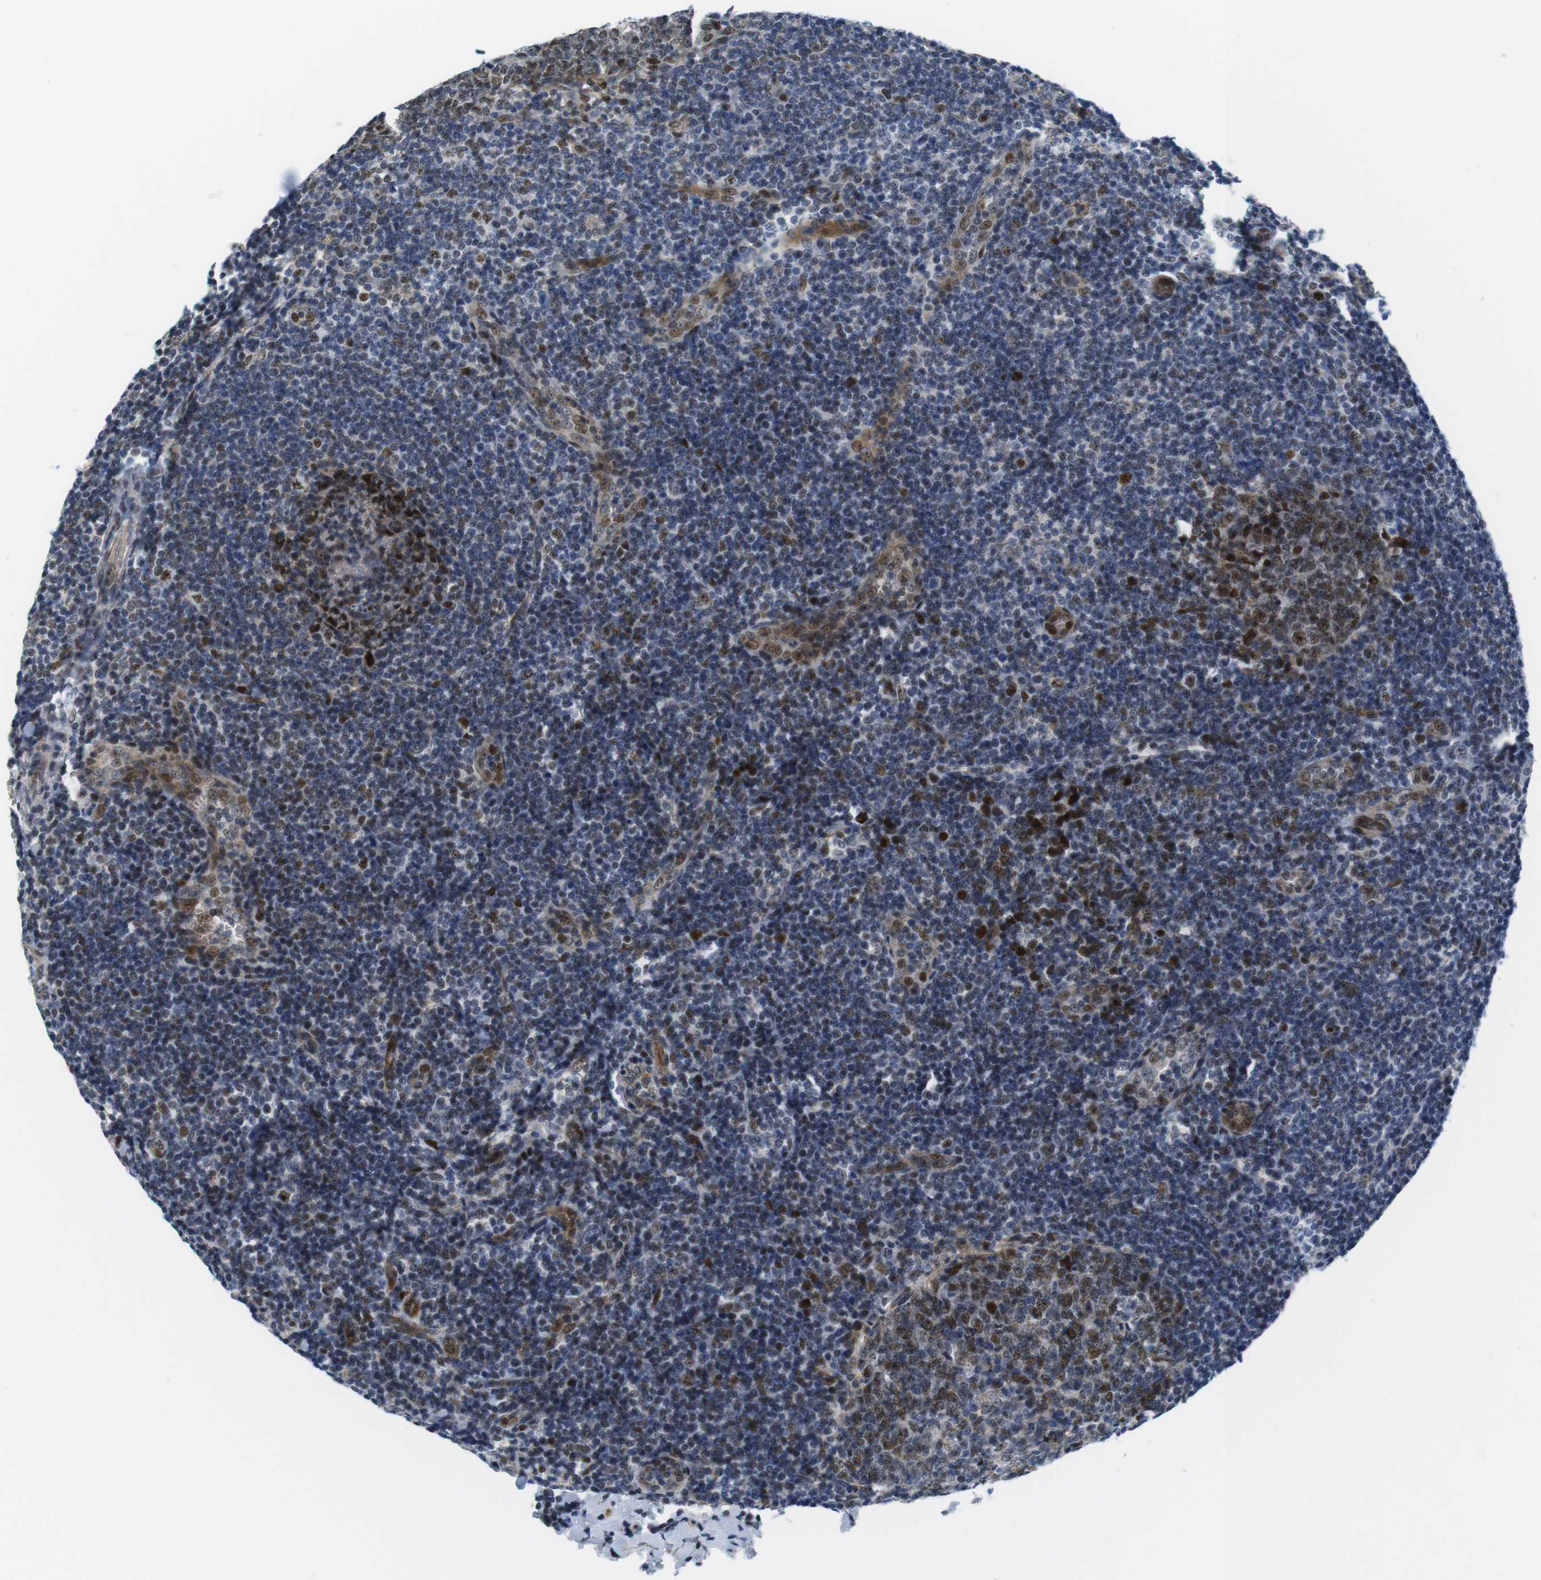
{"staining": {"intensity": "strong", "quantity": "25%-75%", "location": "nuclear"}, "tissue": "tonsil", "cell_type": "Germinal center cells", "image_type": "normal", "snomed": [{"axis": "morphology", "description": "Normal tissue, NOS"}, {"axis": "topography", "description": "Tonsil"}], "caption": "The histopathology image reveals immunohistochemical staining of normal tonsil. There is strong nuclear positivity is present in approximately 25%-75% of germinal center cells. The protein is shown in brown color, while the nuclei are stained blue.", "gene": "MLH1", "patient": {"sex": "male", "age": 31}}